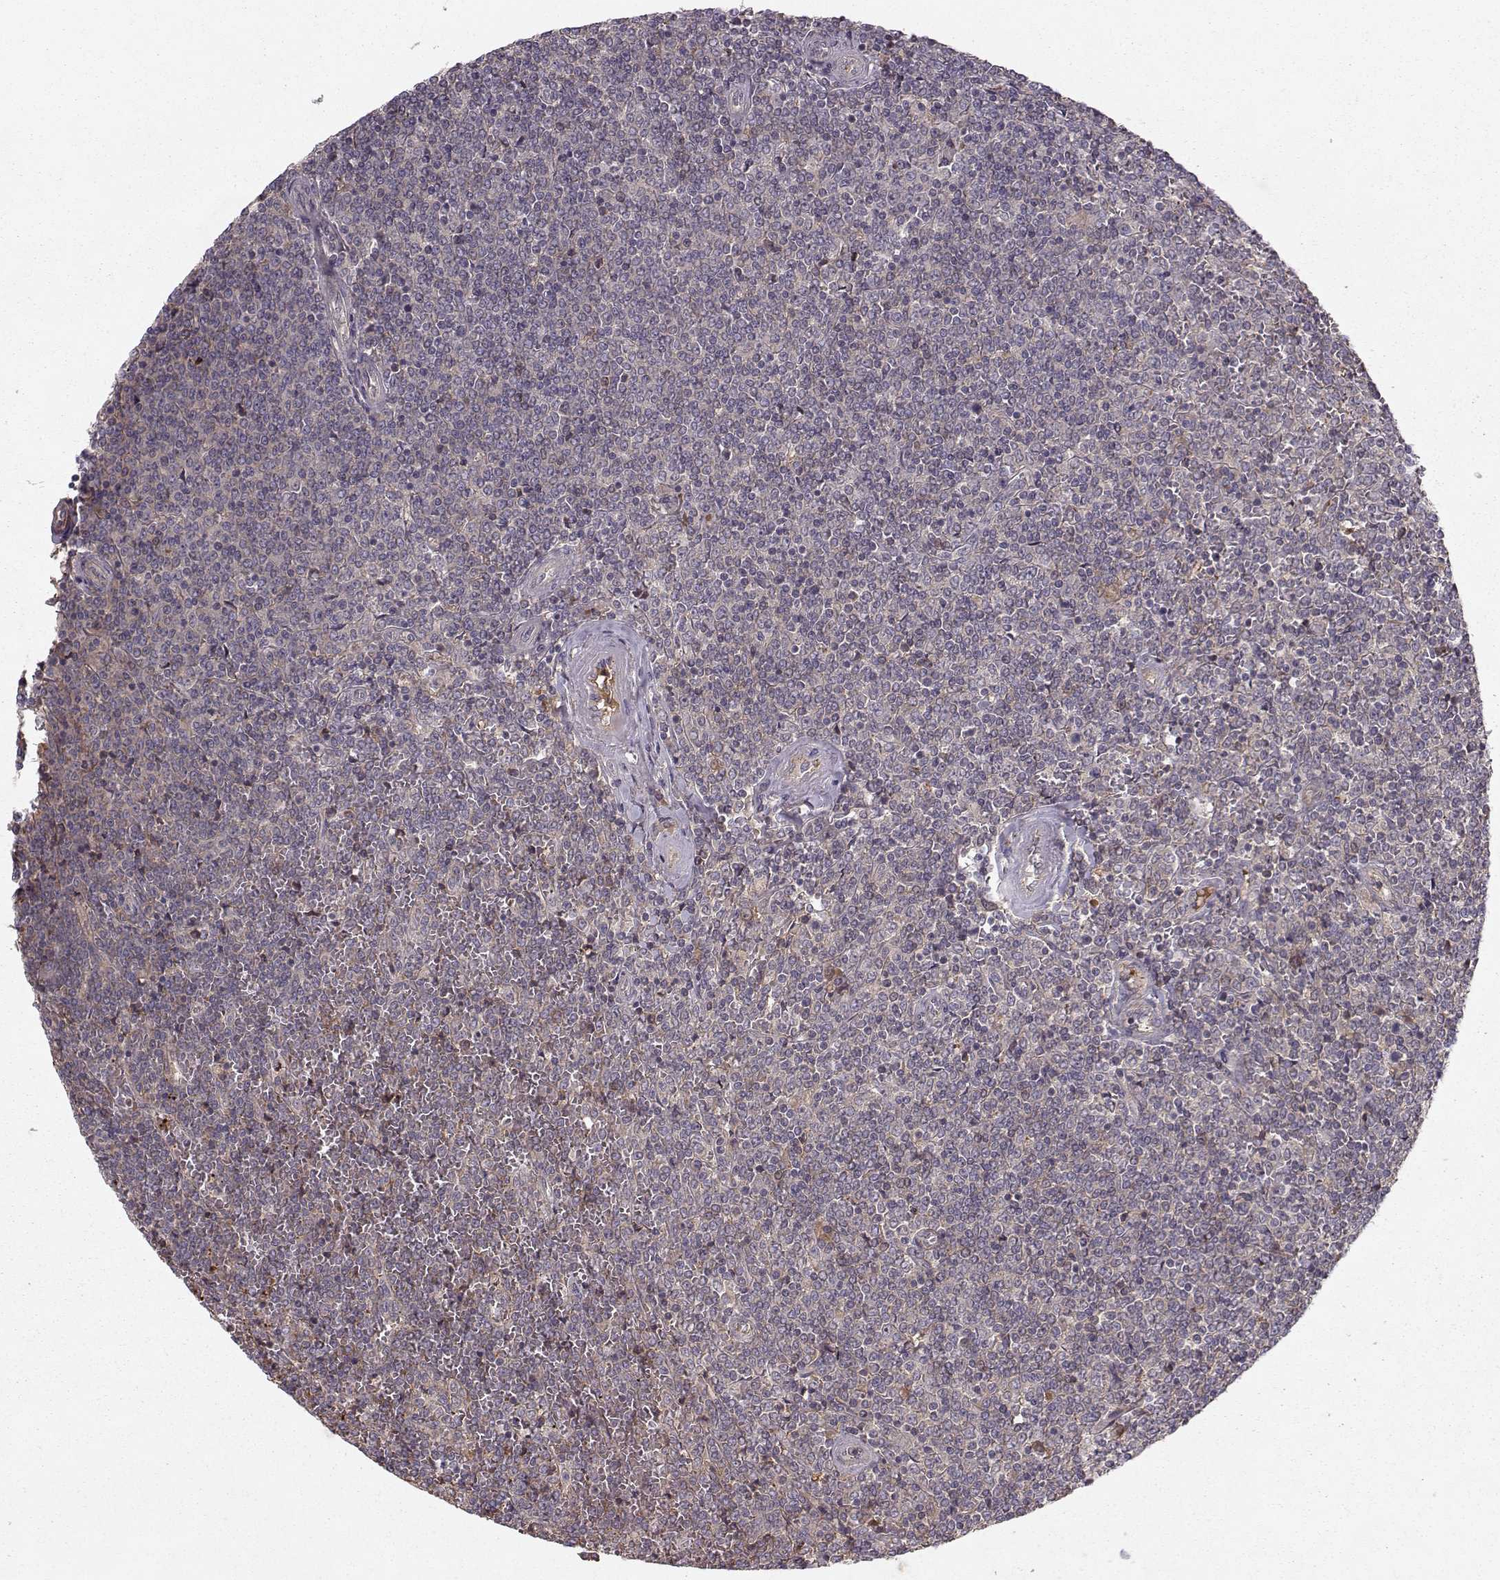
{"staining": {"intensity": "negative", "quantity": "none", "location": "none"}, "tissue": "lymphoma", "cell_type": "Tumor cells", "image_type": "cancer", "snomed": [{"axis": "morphology", "description": "Malignant lymphoma, non-Hodgkin's type, Low grade"}, {"axis": "topography", "description": "Spleen"}], "caption": "Immunohistochemistry micrograph of neoplastic tissue: human low-grade malignant lymphoma, non-Hodgkin's type stained with DAB (3,3'-diaminobenzidine) exhibits no significant protein expression in tumor cells. The staining is performed using DAB (3,3'-diaminobenzidine) brown chromogen with nuclei counter-stained in using hematoxylin.", "gene": "WNT6", "patient": {"sex": "female", "age": 19}}